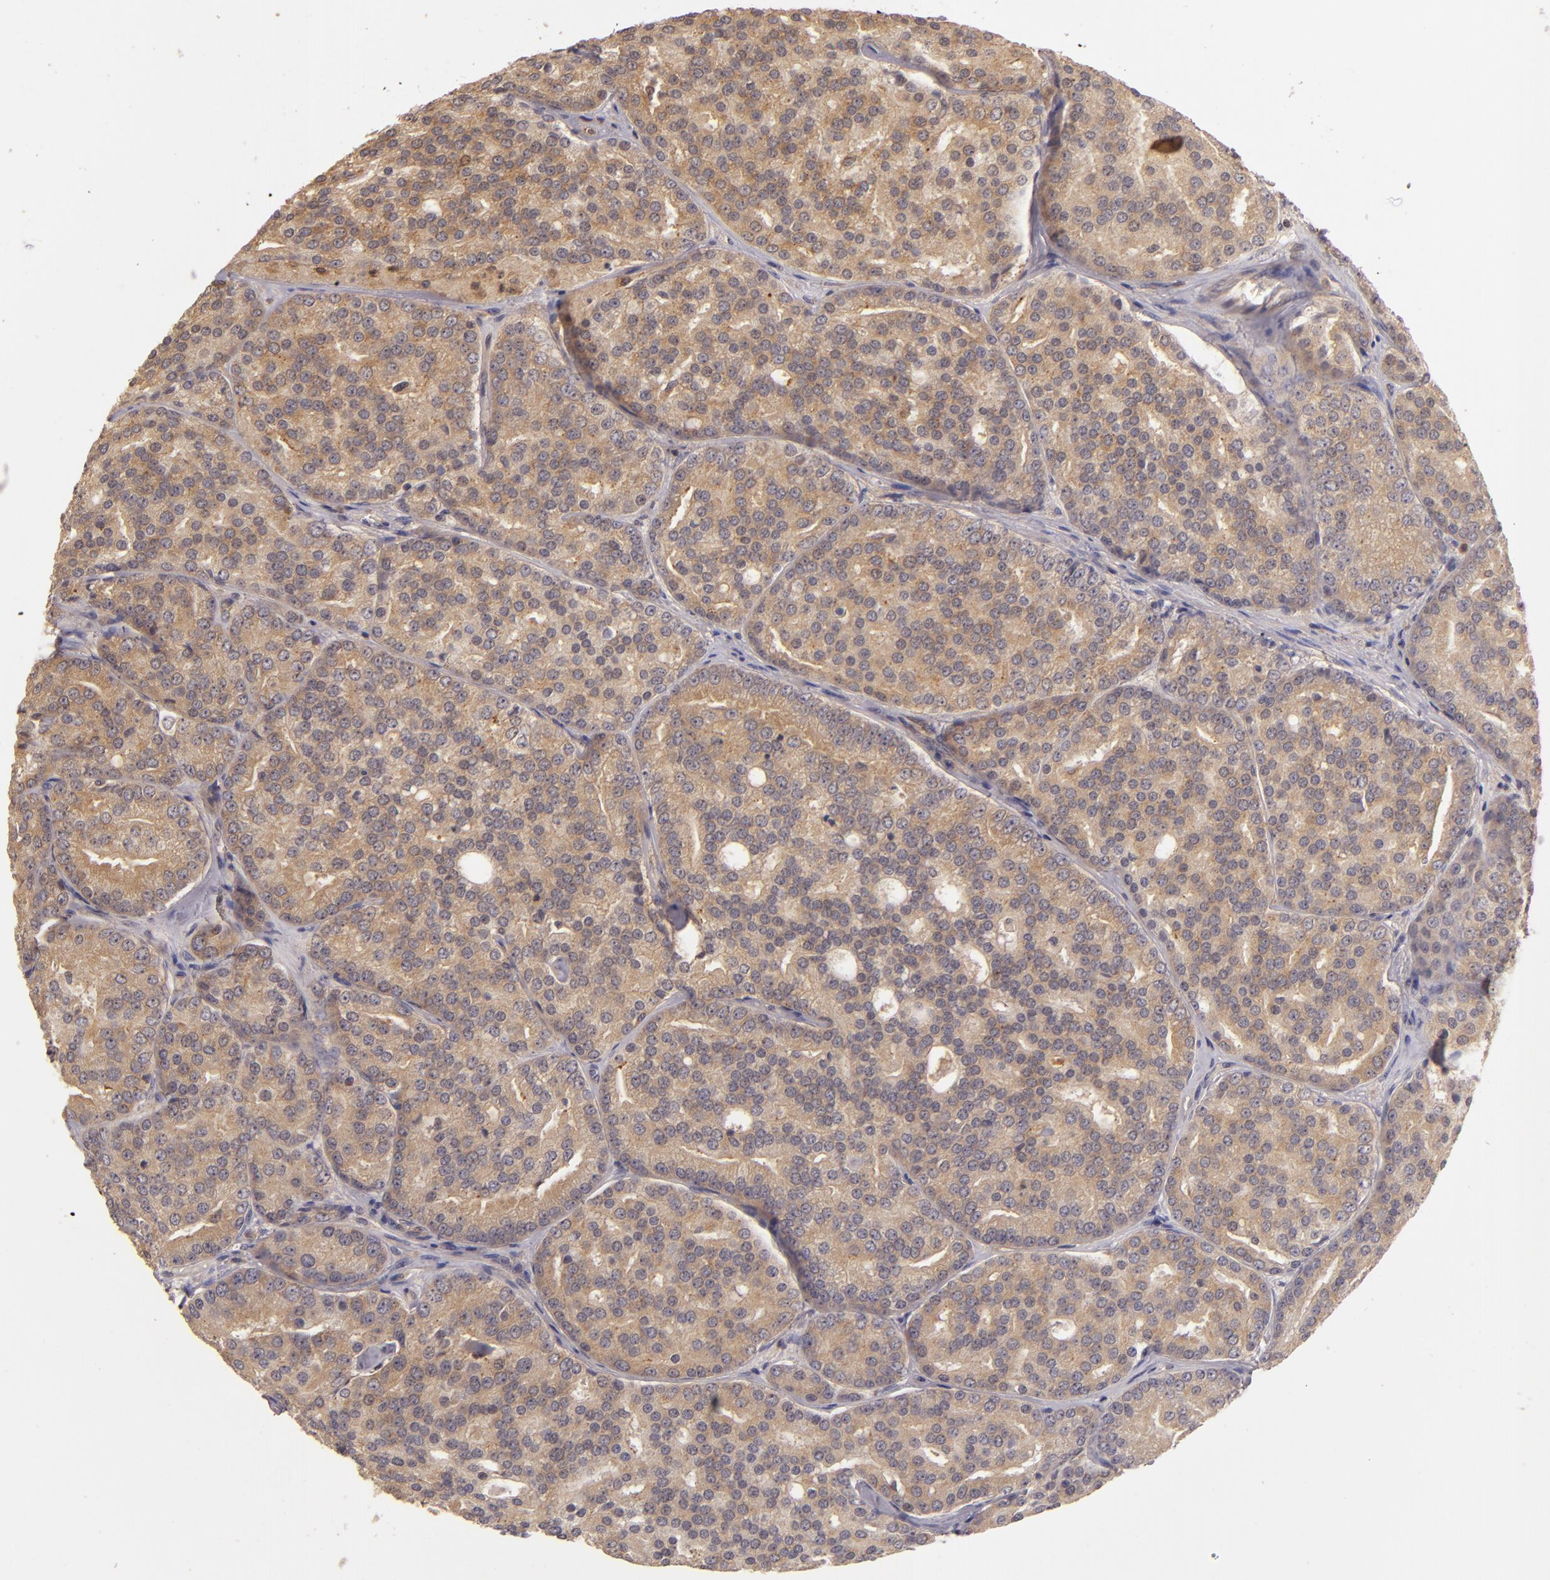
{"staining": {"intensity": "strong", "quantity": ">75%", "location": "cytoplasmic/membranous"}, "tissue": "prostate cancer", "cell_type": "Tumor cells", "image_type": "cancer", "snomed": [{"axis": "morphology", "description": "Adenocarcinoma, High grade"}, {"axis": "topography", "description": "Prostate"}], "caption": "IHC staining of prostate cancer, which reveals high levels of strong cytoplasmic/membranous positivity in approximately >75% of tumor cells indicating strong cytoplasmic/membranous protein staining. The staining was performed using DAB (brown) for protein detection and nuclei were counterstained in hematoxylin (blue).", "gene": "PRKCD", "patient": {"sex": "male", "age": 64}}